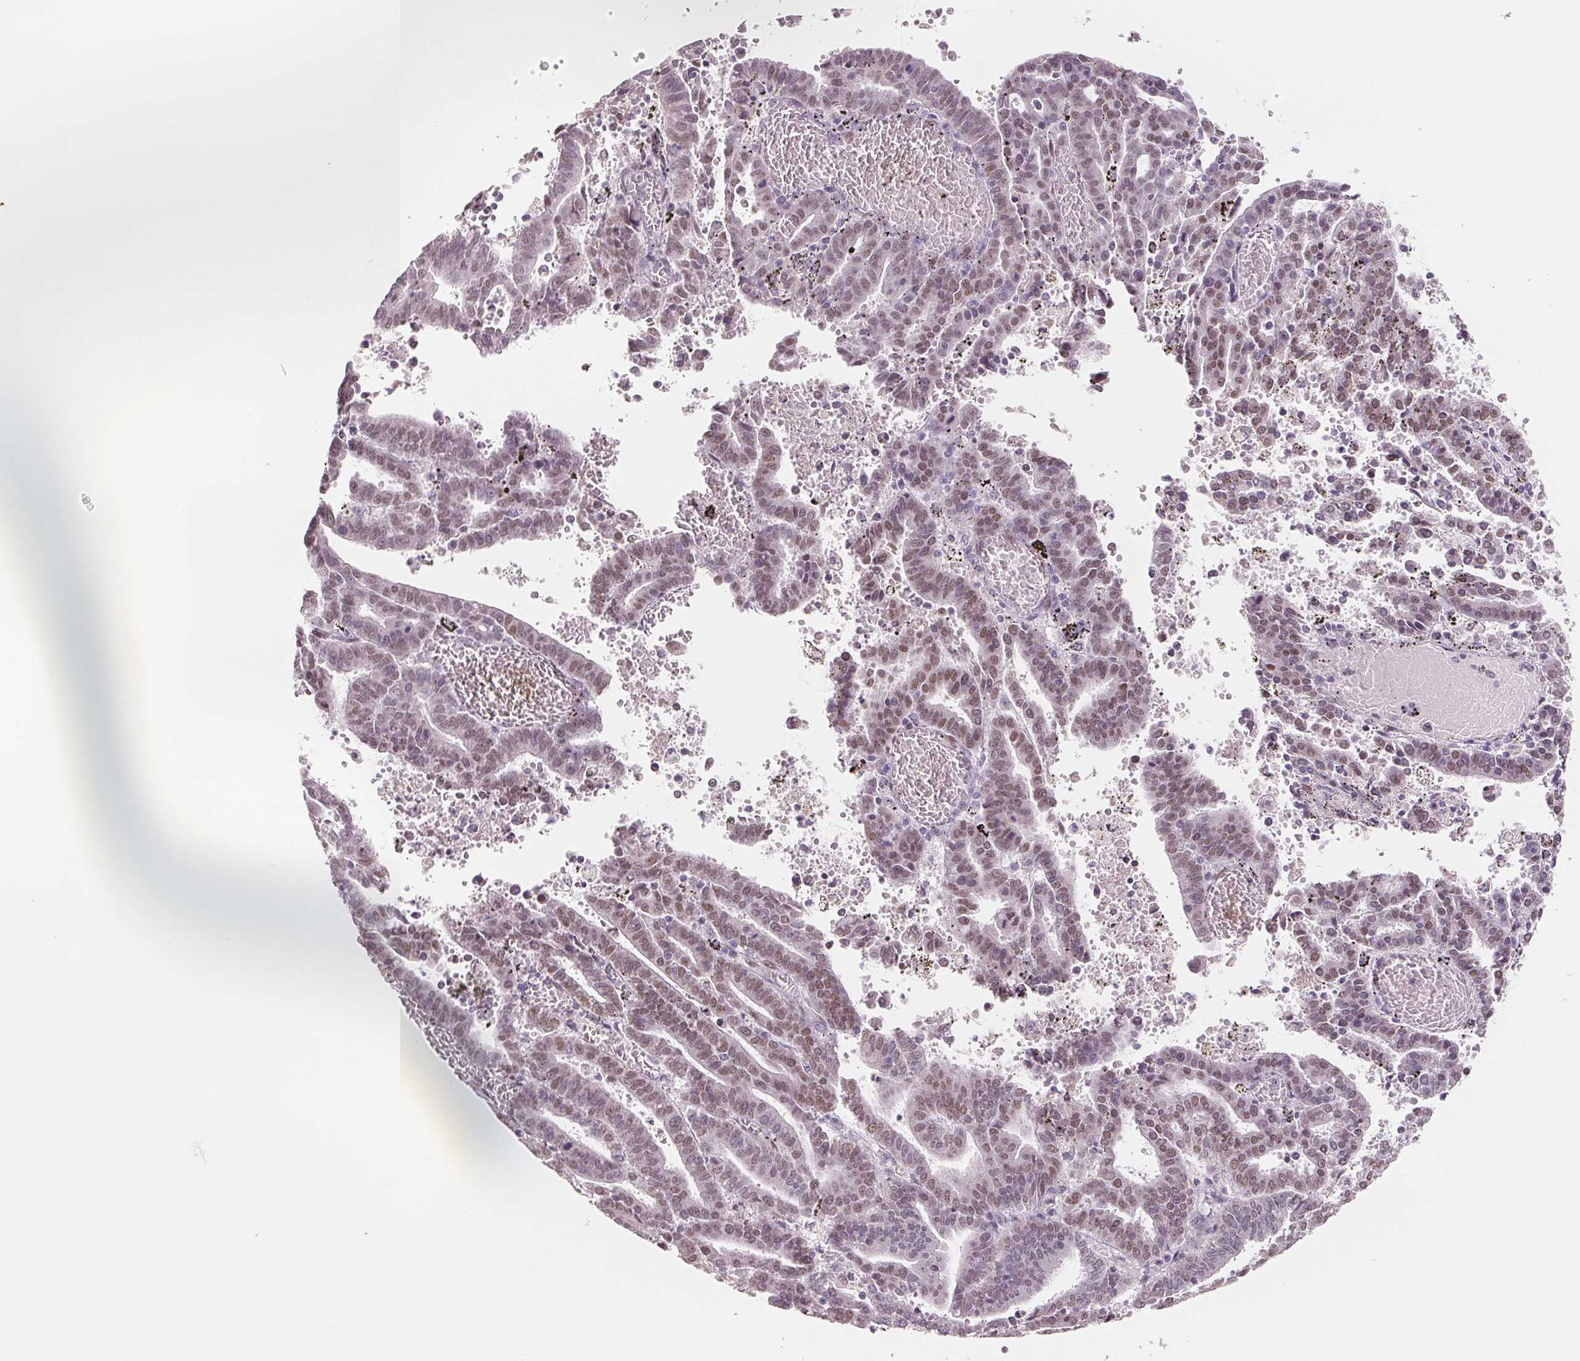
{"staining": {"intensity": "moderate", "quantity": ">75%", "location": "nuclear"}, "tissue": "endometrial cancer", "cell_type": "Tumor cells", "image_type": "cancer", "snomed": [{"axis": "morphology", "description": "Adenocarcinoma, NOS"}, {"axis": "topography", "description": "Uterus"}], "caption": "Moderate nuclear positivity is present in about >75% of tumor cells in adenocarcinoma (endometrial). Using DAB (brown) and hematoxylin (blue) stains, captured at high magnification using brightfield microscopy.", "gene": "SMARCD3", "patient": {"sex": "female", "age": 83}}